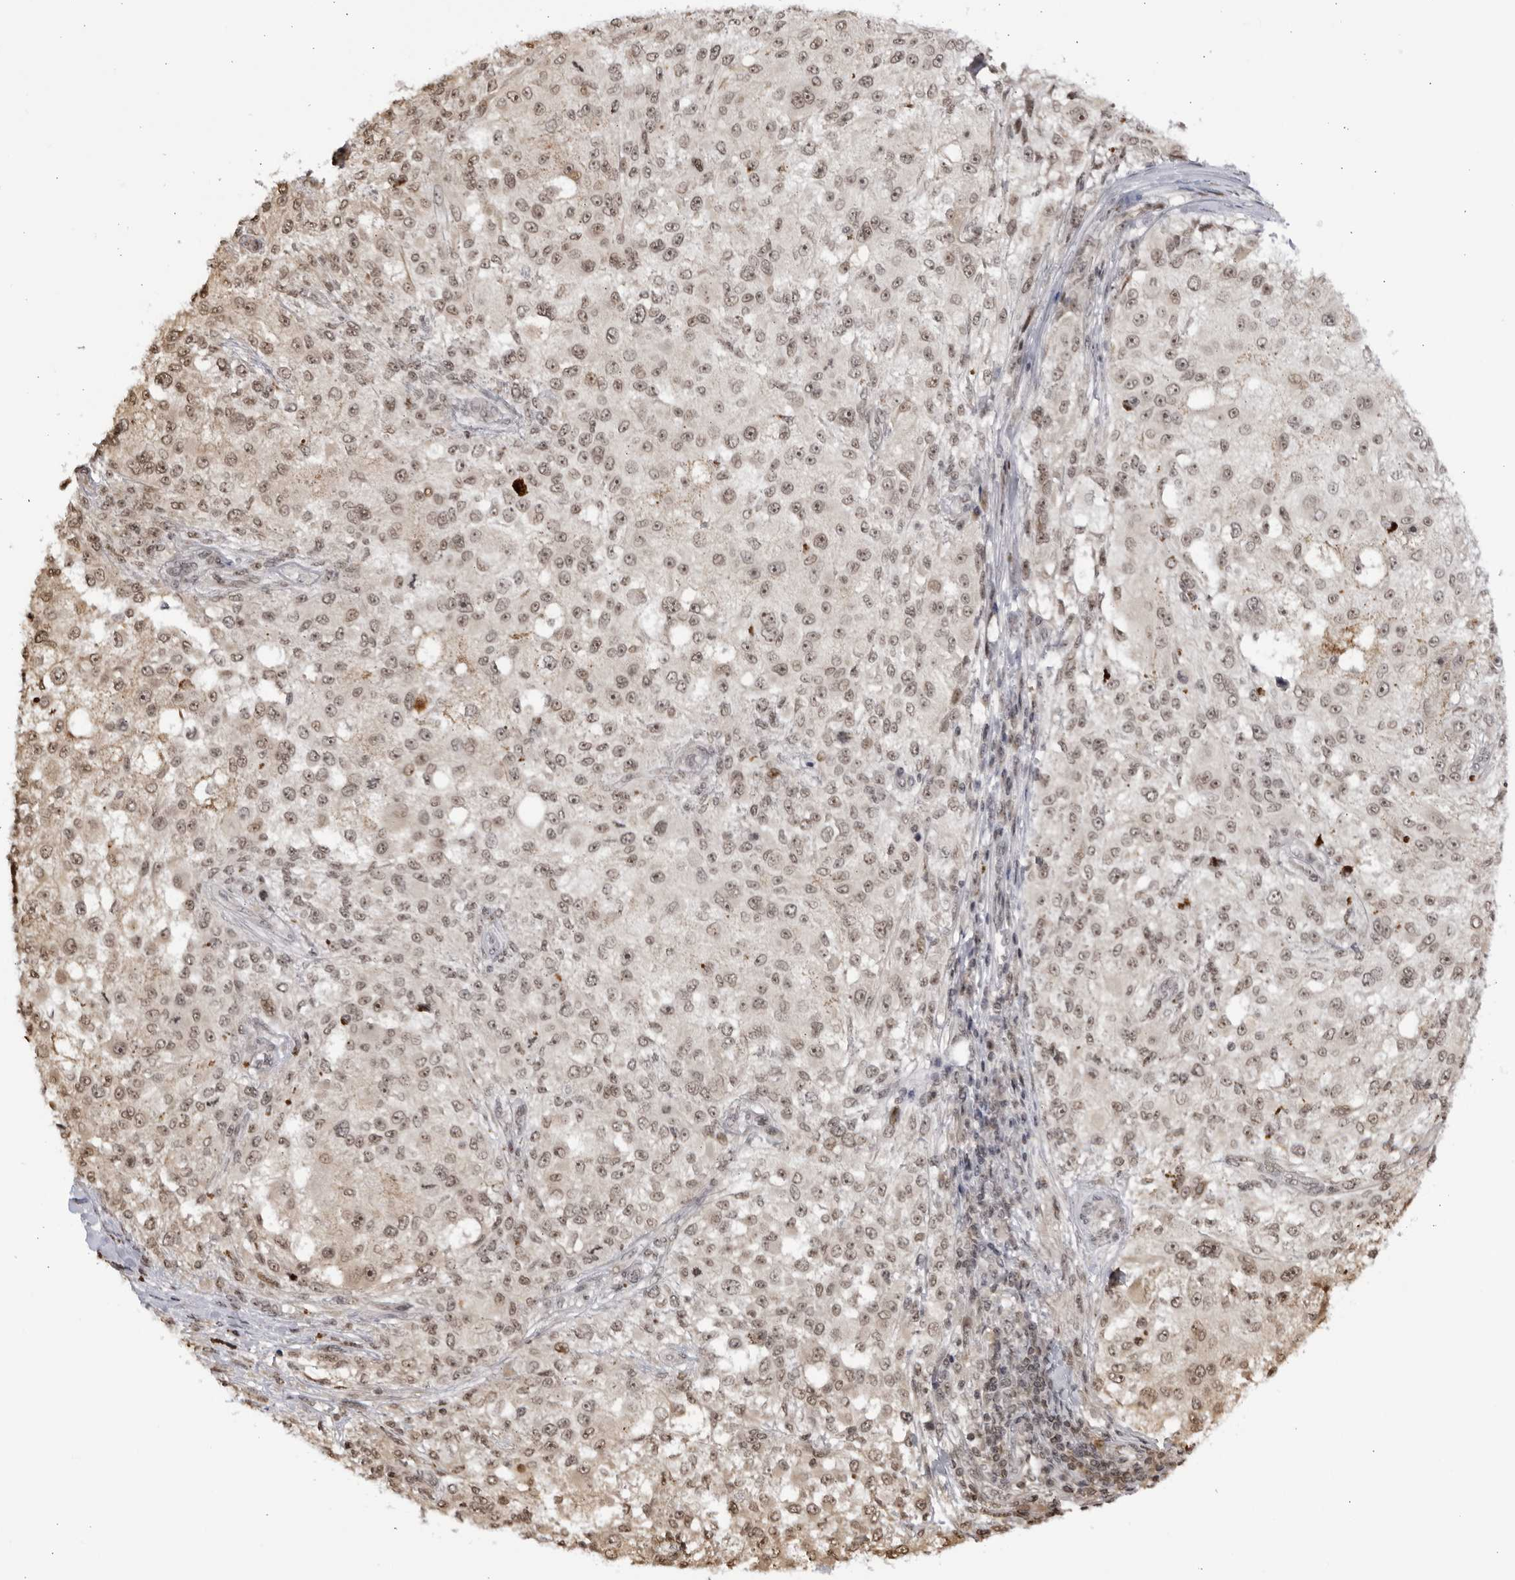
{"staining": {"intensity": "moderate", "quantity": ">75%", "location": "nuclear"}, "tissue": "melanoma", "cell_type": "Tumor cells", "image_type": "cancer", "snomed": [{"axis": "morphology", "description": "Necrosis, NOS"}, {"axis": "morphology", "description": "Malignant melanoma, NOS"}, {"axis": "topography", "description": "Skin"}], "caption": "IHC (DAB (3,3'-diaminobenzidine)) staining of malignant melanoma reveals moderate nuclear protein staining in about >75% of tumor cells.", "gene": "RASGEF1C", "patient": {"sex": "female", "age": 87}}